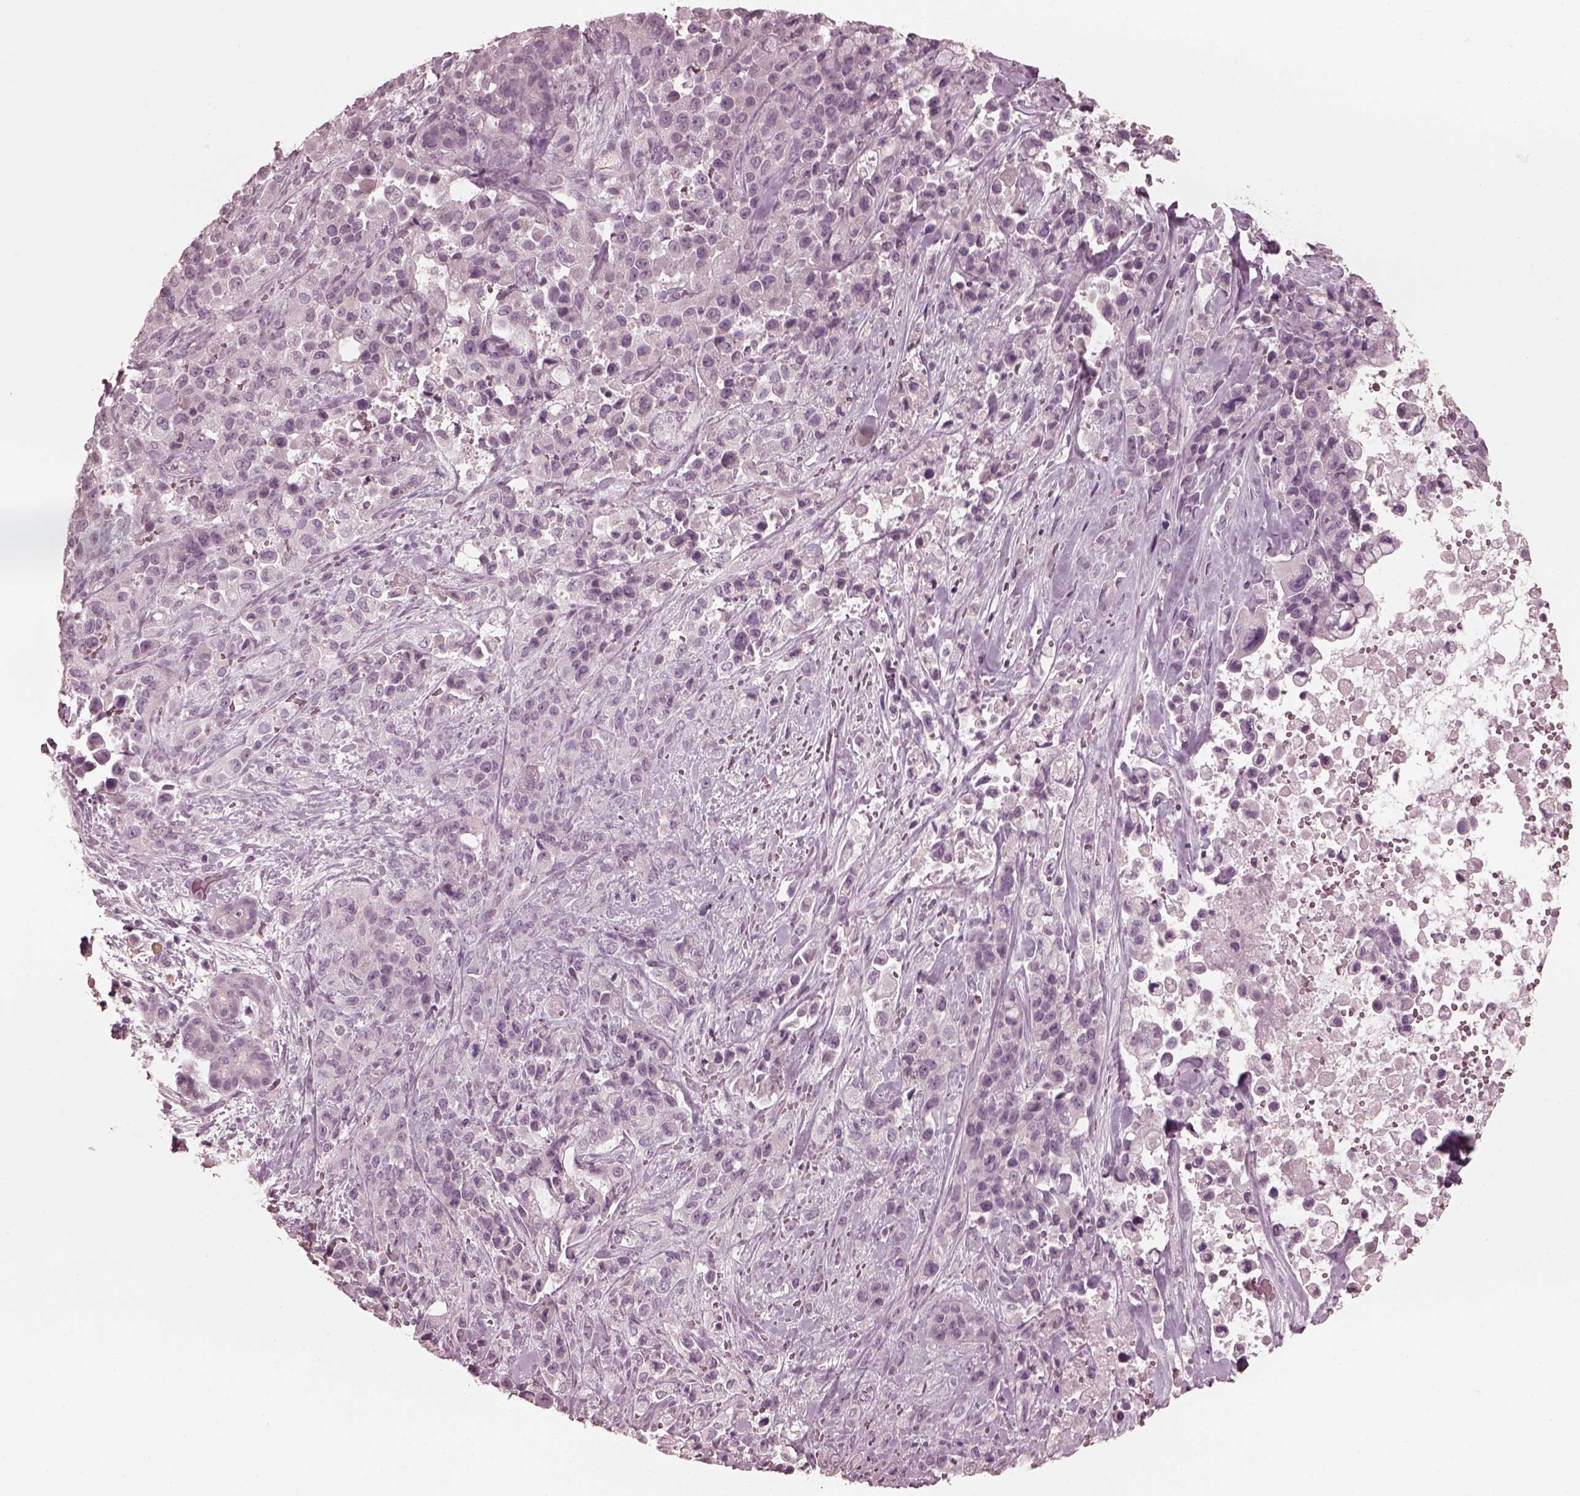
{"staining": {"intensity": "negative", "quantity": "none", "location": "none"}, "tissue": "pancreatic cancer", "cell_type": "Tumor cells", "image_type": "cancer", "snomed": [{"axis": "morphology", "description": "Adenocarcinoma, NOS"}, {"axis": "topography", "description": "Pancreas"}], "caption": "The histopathology image shows no staining of tumor cells in adenocarcinoma (pancreatic).", "gene": "CGA", "patient": {"sex": "male", "age": 44}}